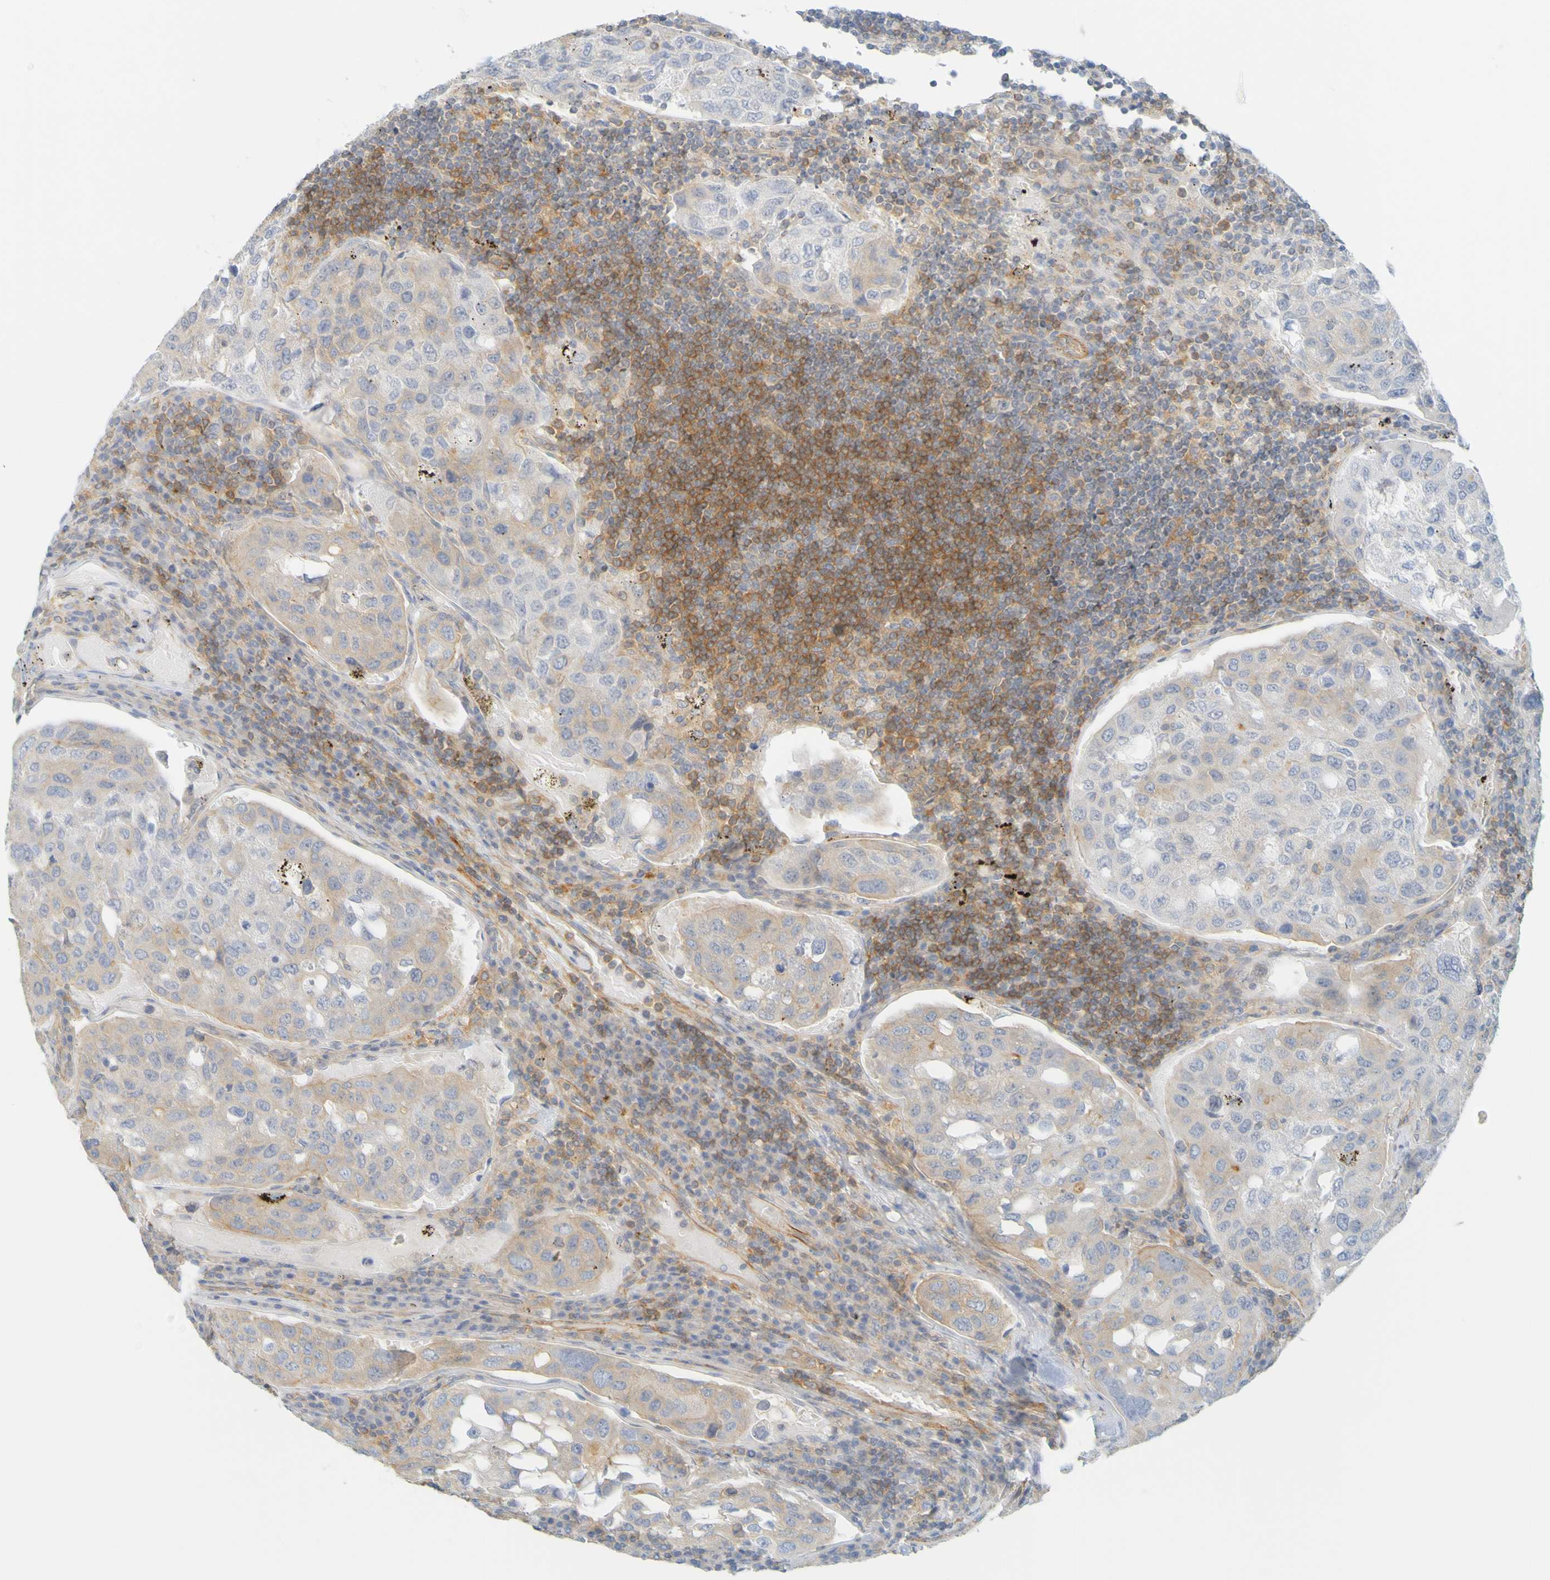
{"staining": {"intensity": "weak", "quantity": "25%-75%", "location": "cytoplasmic/membranous"}, "tissue": "urothelial cancer", "cell_type": "Tumor cells", "image_type": "cancer", "snomed": [{"axis": "morphology", "description": "Urothelial carcinoma, High grade"}, {"axis": "topography", "description": "Lymph node"}, {"axis": "topography", "description": "Urinary bladder"}], "caption": "Urothelial cancer was stained to show a protein in brown. There is low levels of weak cytoplasmic/membranous staining in approximately 25%-75% of tumor cells.", "gene": "APPL1", "patient": {"sex": "male", "age": 51}}